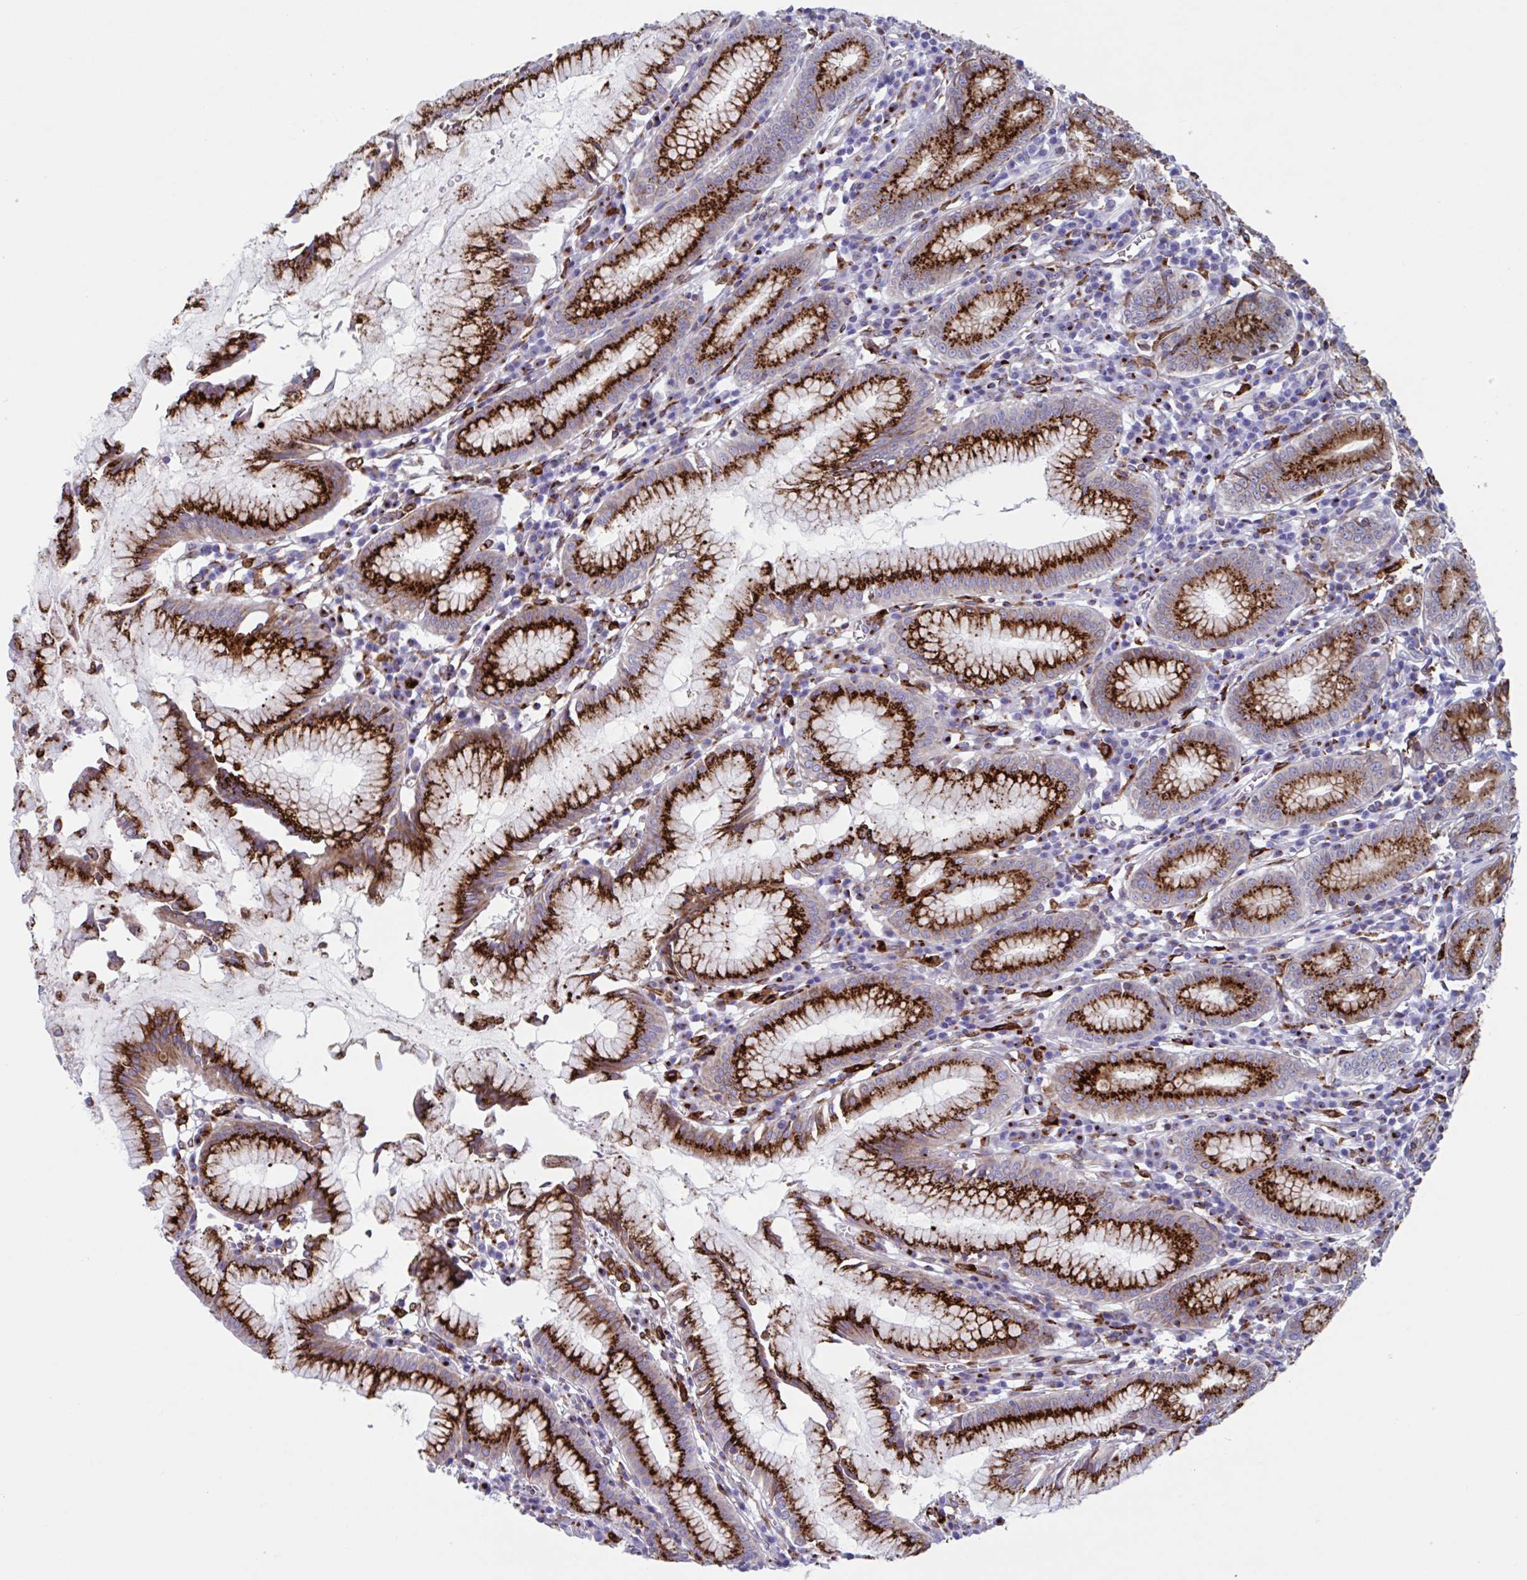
{"staining": {"intensity": "strong", "quantity": ">75%", "location": "cytoplasmic/membranous"}, "tissue": "stomach", "cell_type": "Glandular cells", "image_type": "normal", "snomed": [{"axis": "morphology", "description": "Normal tissue, NOS"}, {"axis": "topography", "description": "Stomach"}], "caption": "Protein staining of unremarkable stomach displays strong cytoplasmic/membranous positivity in about >75% of glandular cells. The staining was performed using DAB, with brown indicating positive protein expression. Nuclei are stained blue with hematoxylin.", "gene": "RFK", "patient": {"sex": "male", "age": 55}}